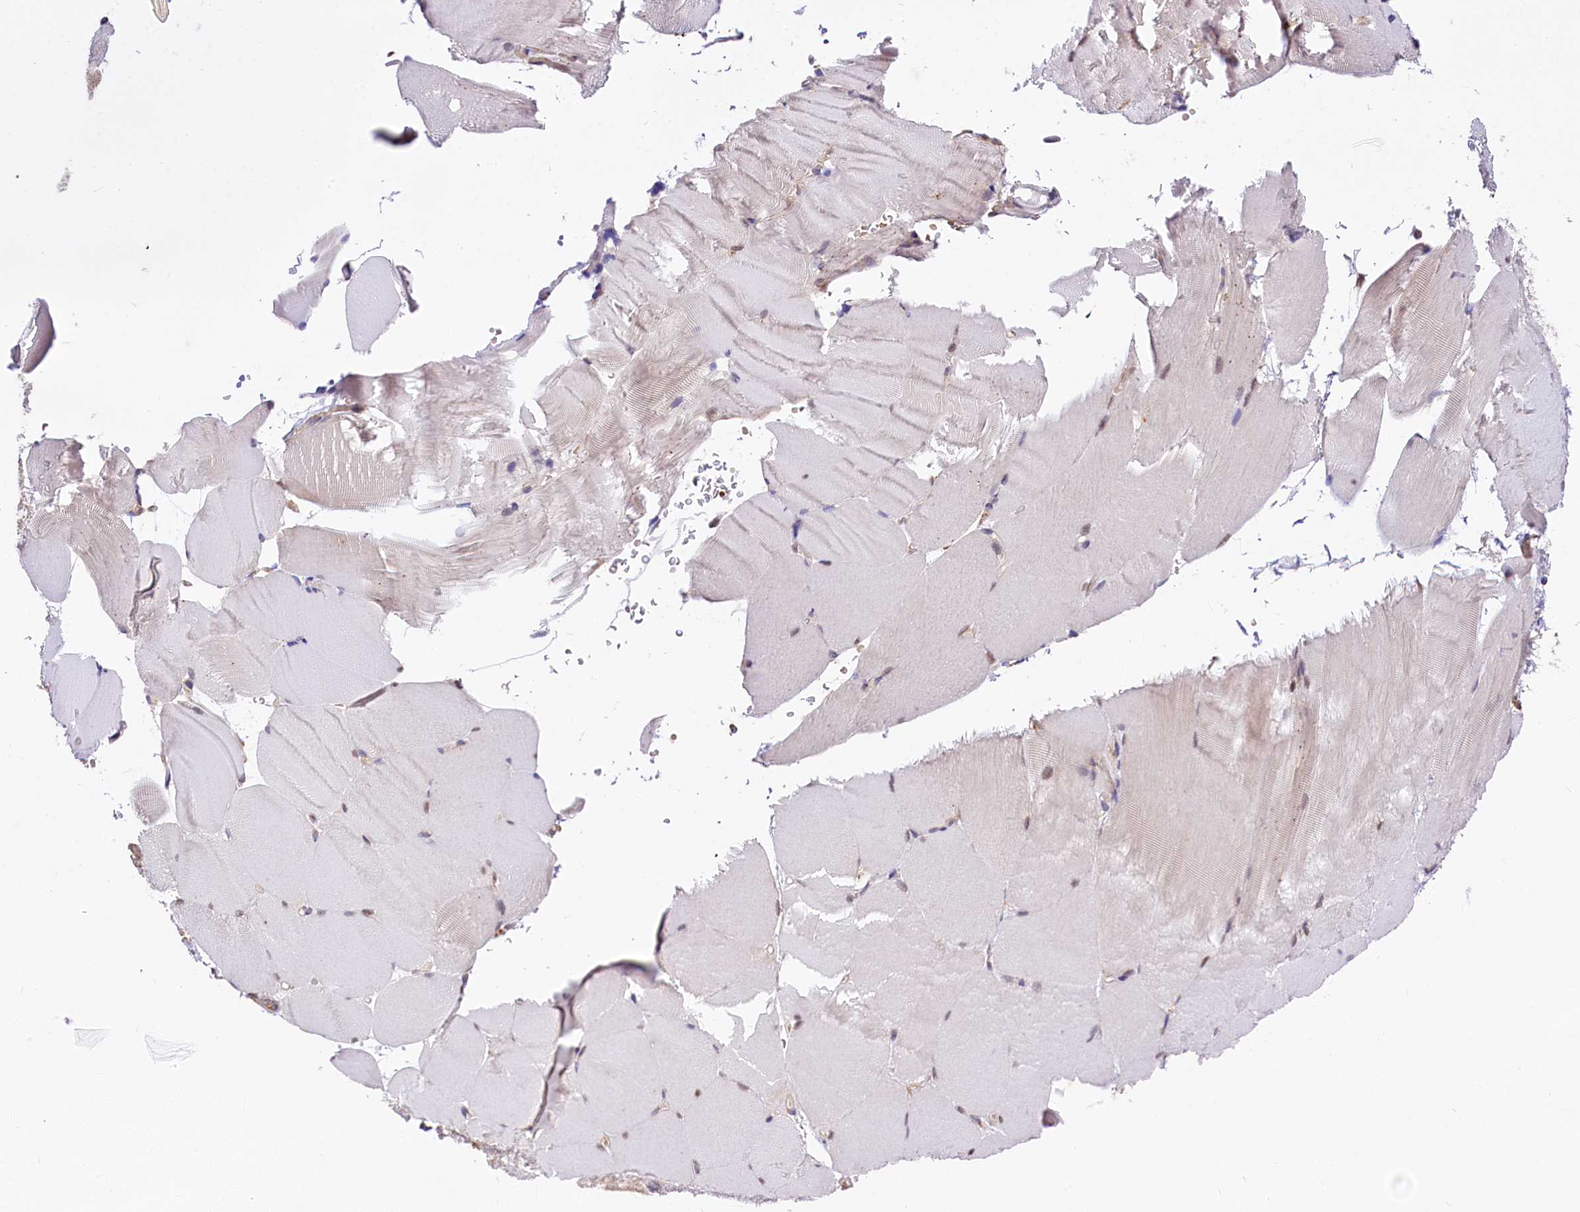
{"staining": {"intensity": "negative", "quantity": "none", "location": "none"}, "tissue": "skeletal muscle", "cell_type": "Myocytes", "image_type": "normal", "snomed": [{"axis": "morphology", "description": "Normal tissue, NOS"}, {"axis": "topography", "description": "Skeletal muscle"}, {"axis": "topography", "description": "Parathyroid gland"}], "caption": "Immunohistochemical staining of unremarkable human skeletal muscle displays no significant staining in myocytes.", "gene": "UFM1", "patient": {"sex": "female", "age": 37}}